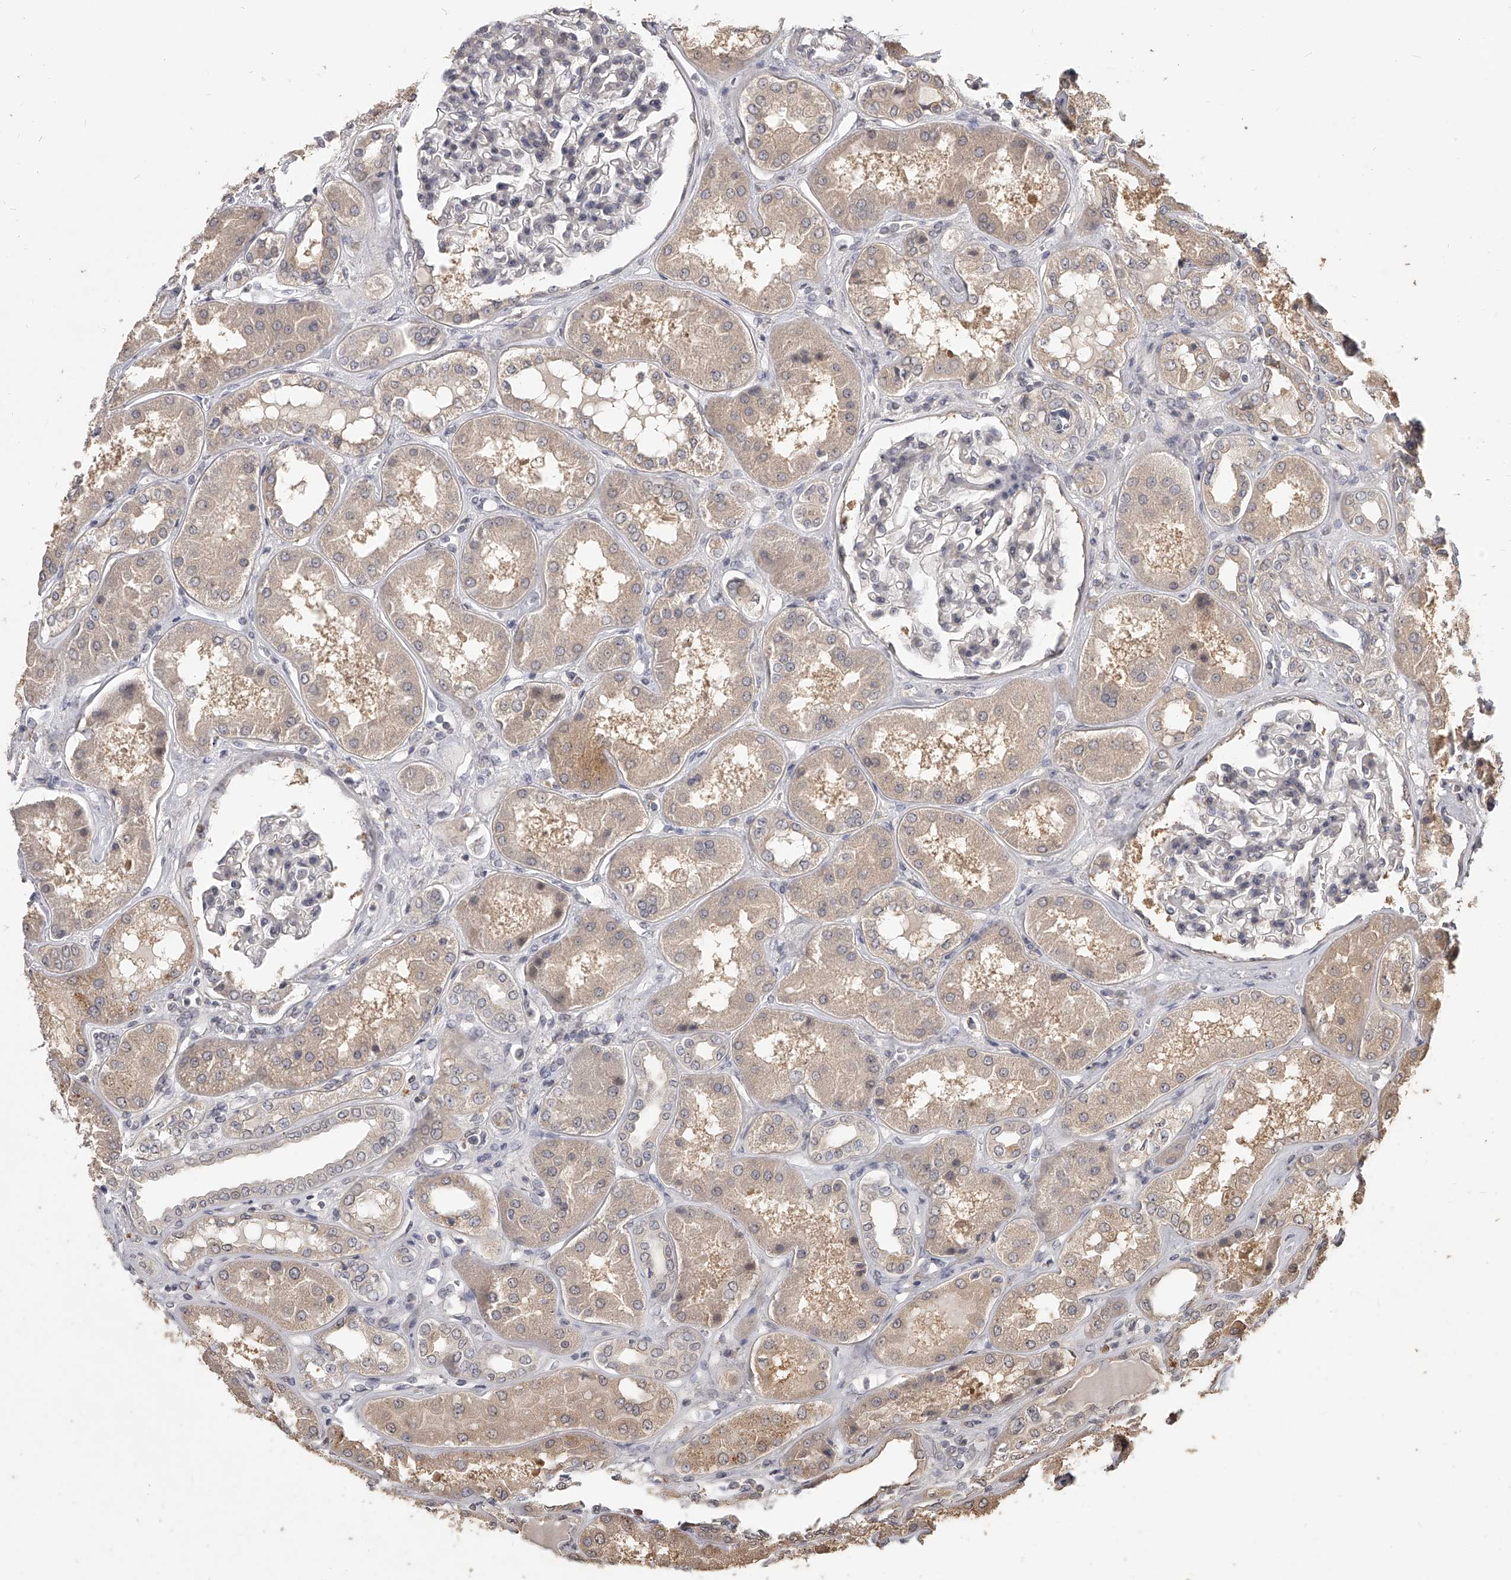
{"staining": {"intensity": "weak", "quantity": "<25%", "location": "cytoplasmic/membranous"}, "tissue": "kidney", "cell_type": "Cells in glomeruli", "image_type": "normal", "snomed": [{"axis": "morphology", "description": "Normal tissue, NOS"}, {"axis": "topography", "description": "Kidney"}], "caption": "High magnification brightfield microscopy of normal kidney stained with DAB (3,3'-diaminobenzidine) (brown) and counterstained with hematoxylin (blue): cells in glomeruli show no significant positivity.", "gene": "SLC37A1", "patient": {"sex": "female", "age": 56}}